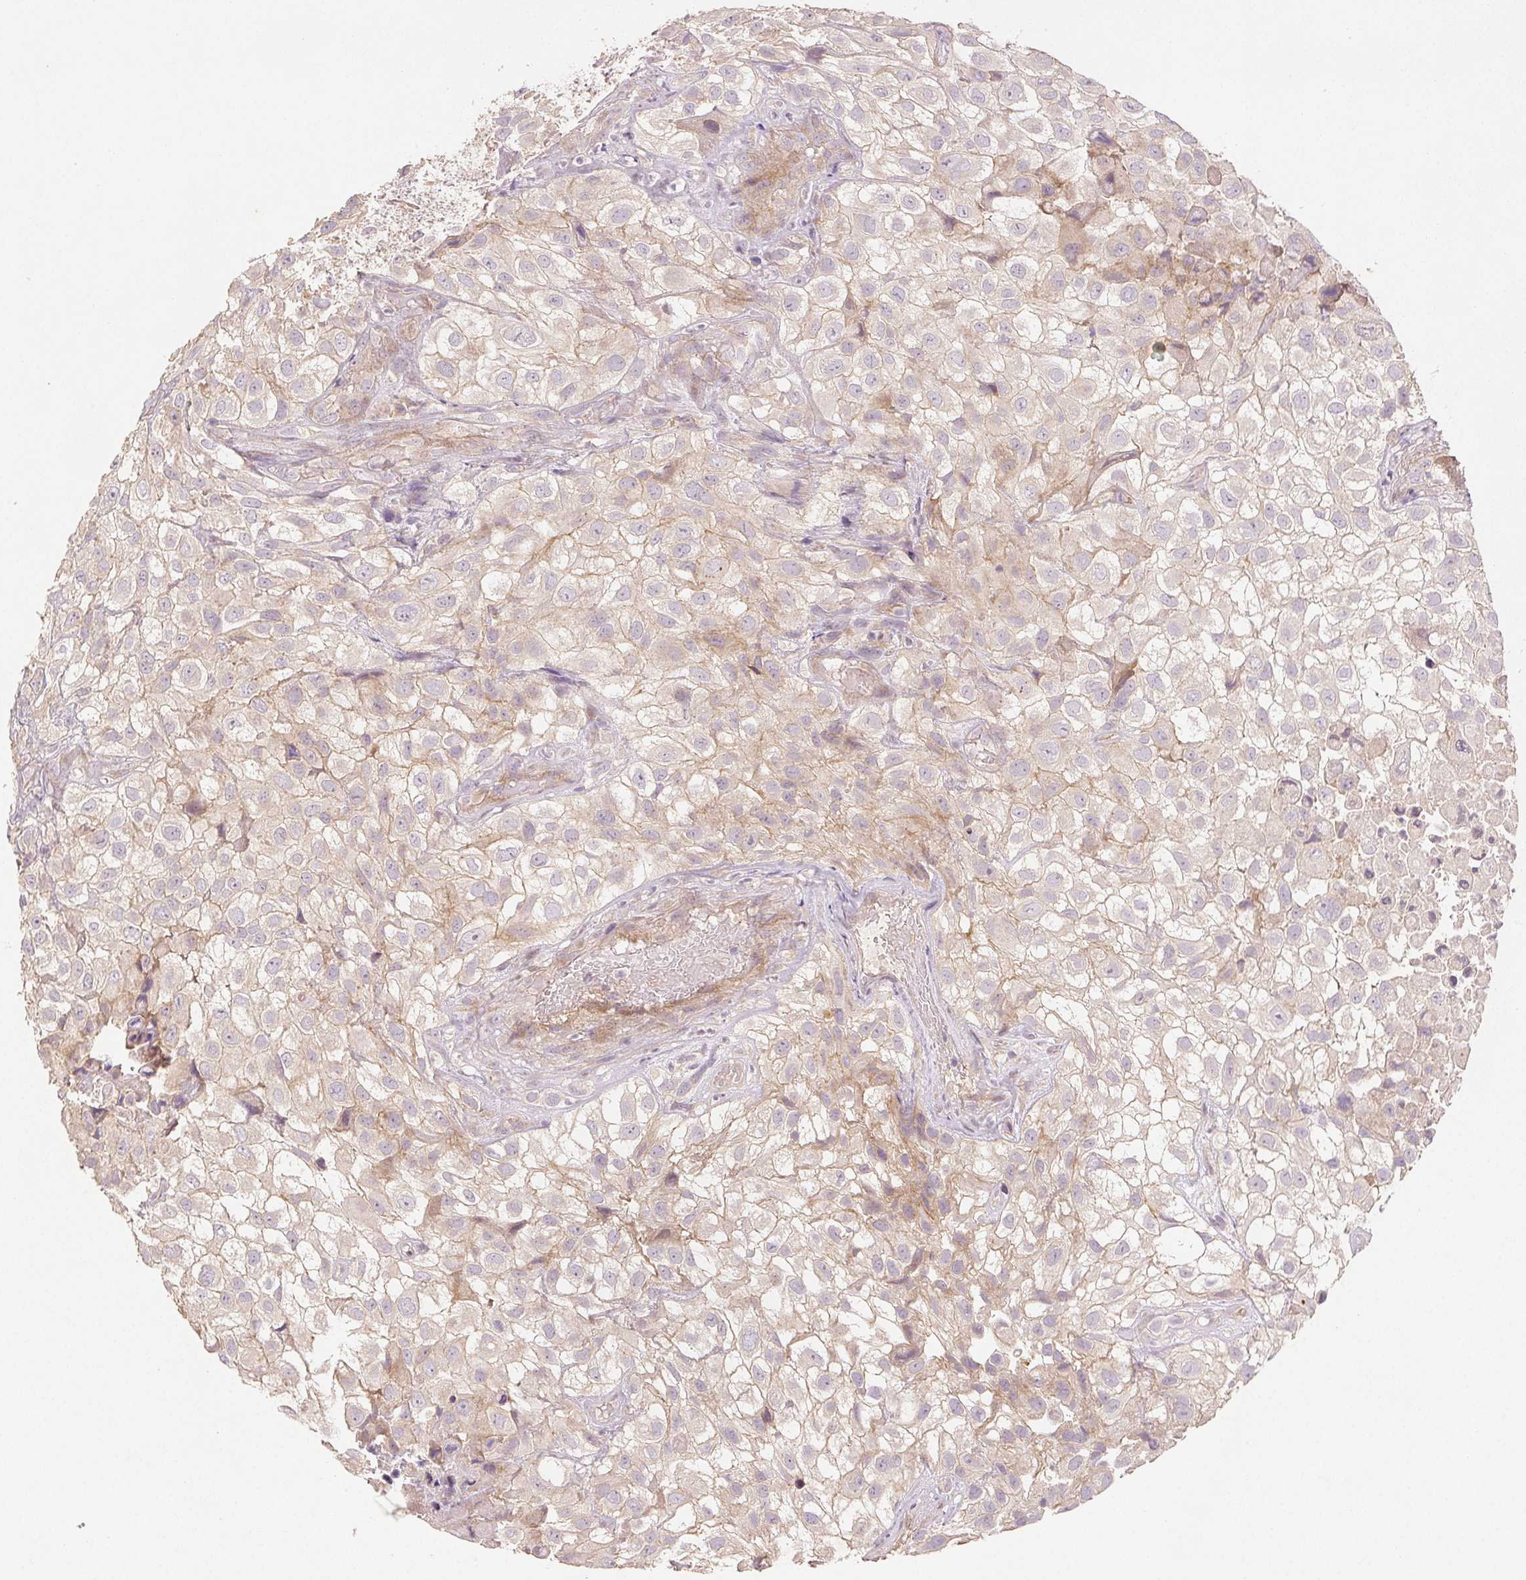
{"staining": {"intensity": "weak", "quantity": "<25%", "location": "cytoplasmic/membranous"}, "tissue": "urothelial cancer", "cell_type": "Tumor cells", "image_type": "cancer", "snomed": [{"axis": "morphology", "description": "Urothelial carcinoma, High grade"}, {"axis": "topography", "description": "Urinary bladder"}], "caption": "High-grade urothelial carcinoma was stained to show a protein in brown. There is no significant positivity in tumor cells. The staining was performed using DAB to visualize the protein expression in brown, while the nuclei were stained in blue with hematoxylin (Magnification: 20x).", "gene": "YIF1B", "patient": {"sex": "male", "age": 56}}